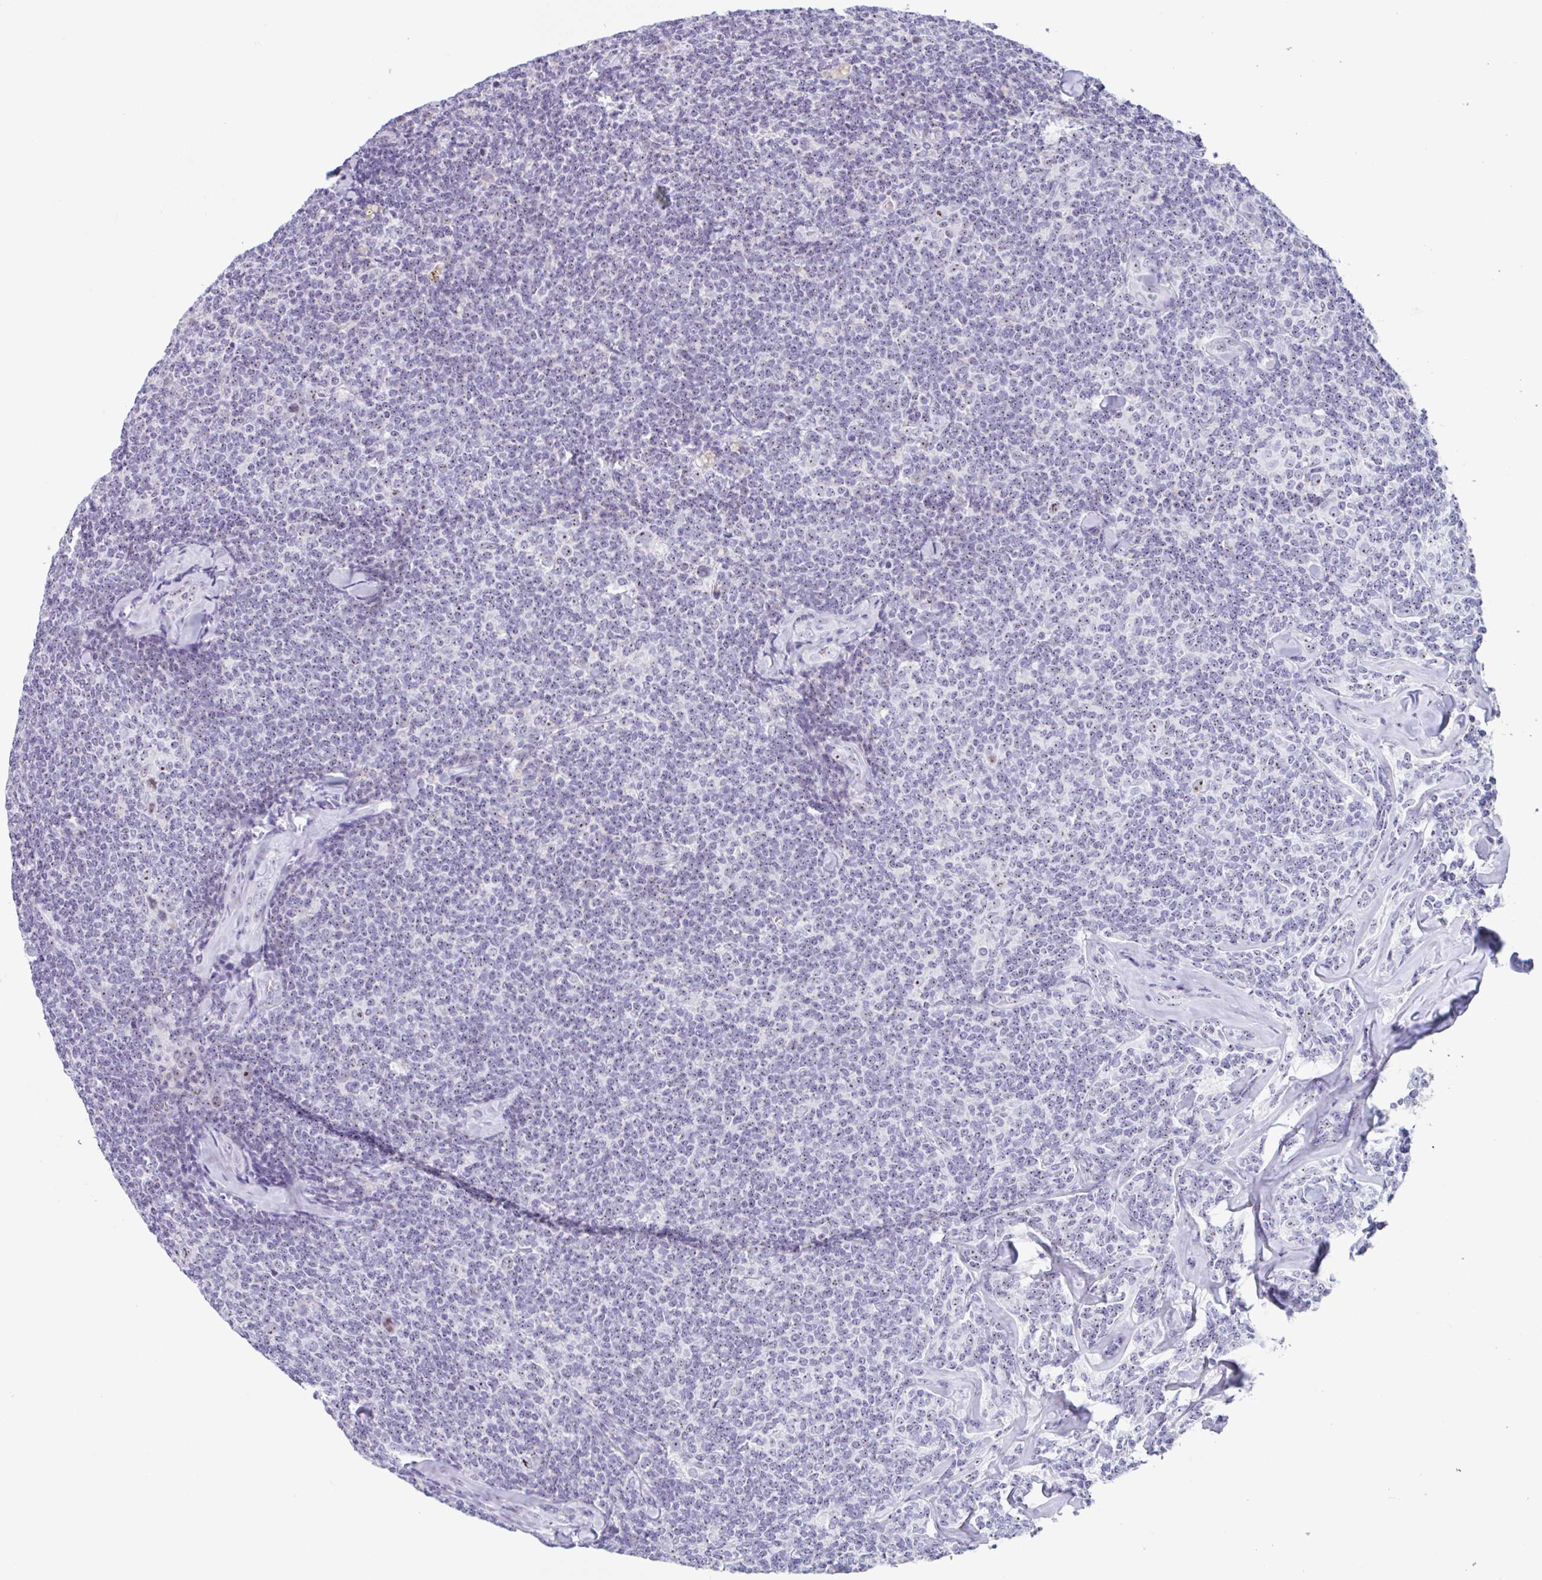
{"staining": {"intensity": "moderate", "quantity": "<25%", "location": "nuclear"}, "tissue": "lymphoma", "cell_type": "Tumor cells", "image_type": "cancer", "snomed": [{"axis": "morphology", "description": "Malignant lymphoma, non-Hodgkin's type, Low grade"}, {"axis": "topography", "description": "Lymph node"}], "caption": "Approximately <25% of tumor cells in low-grade malignant lymphoma, non-Hodgkin's type show moderate nuclear protein positivity as visualized by brown immunohistochemical staining.", "gene": "LENG9", "patient": {"sex": "female", "age": 56}}